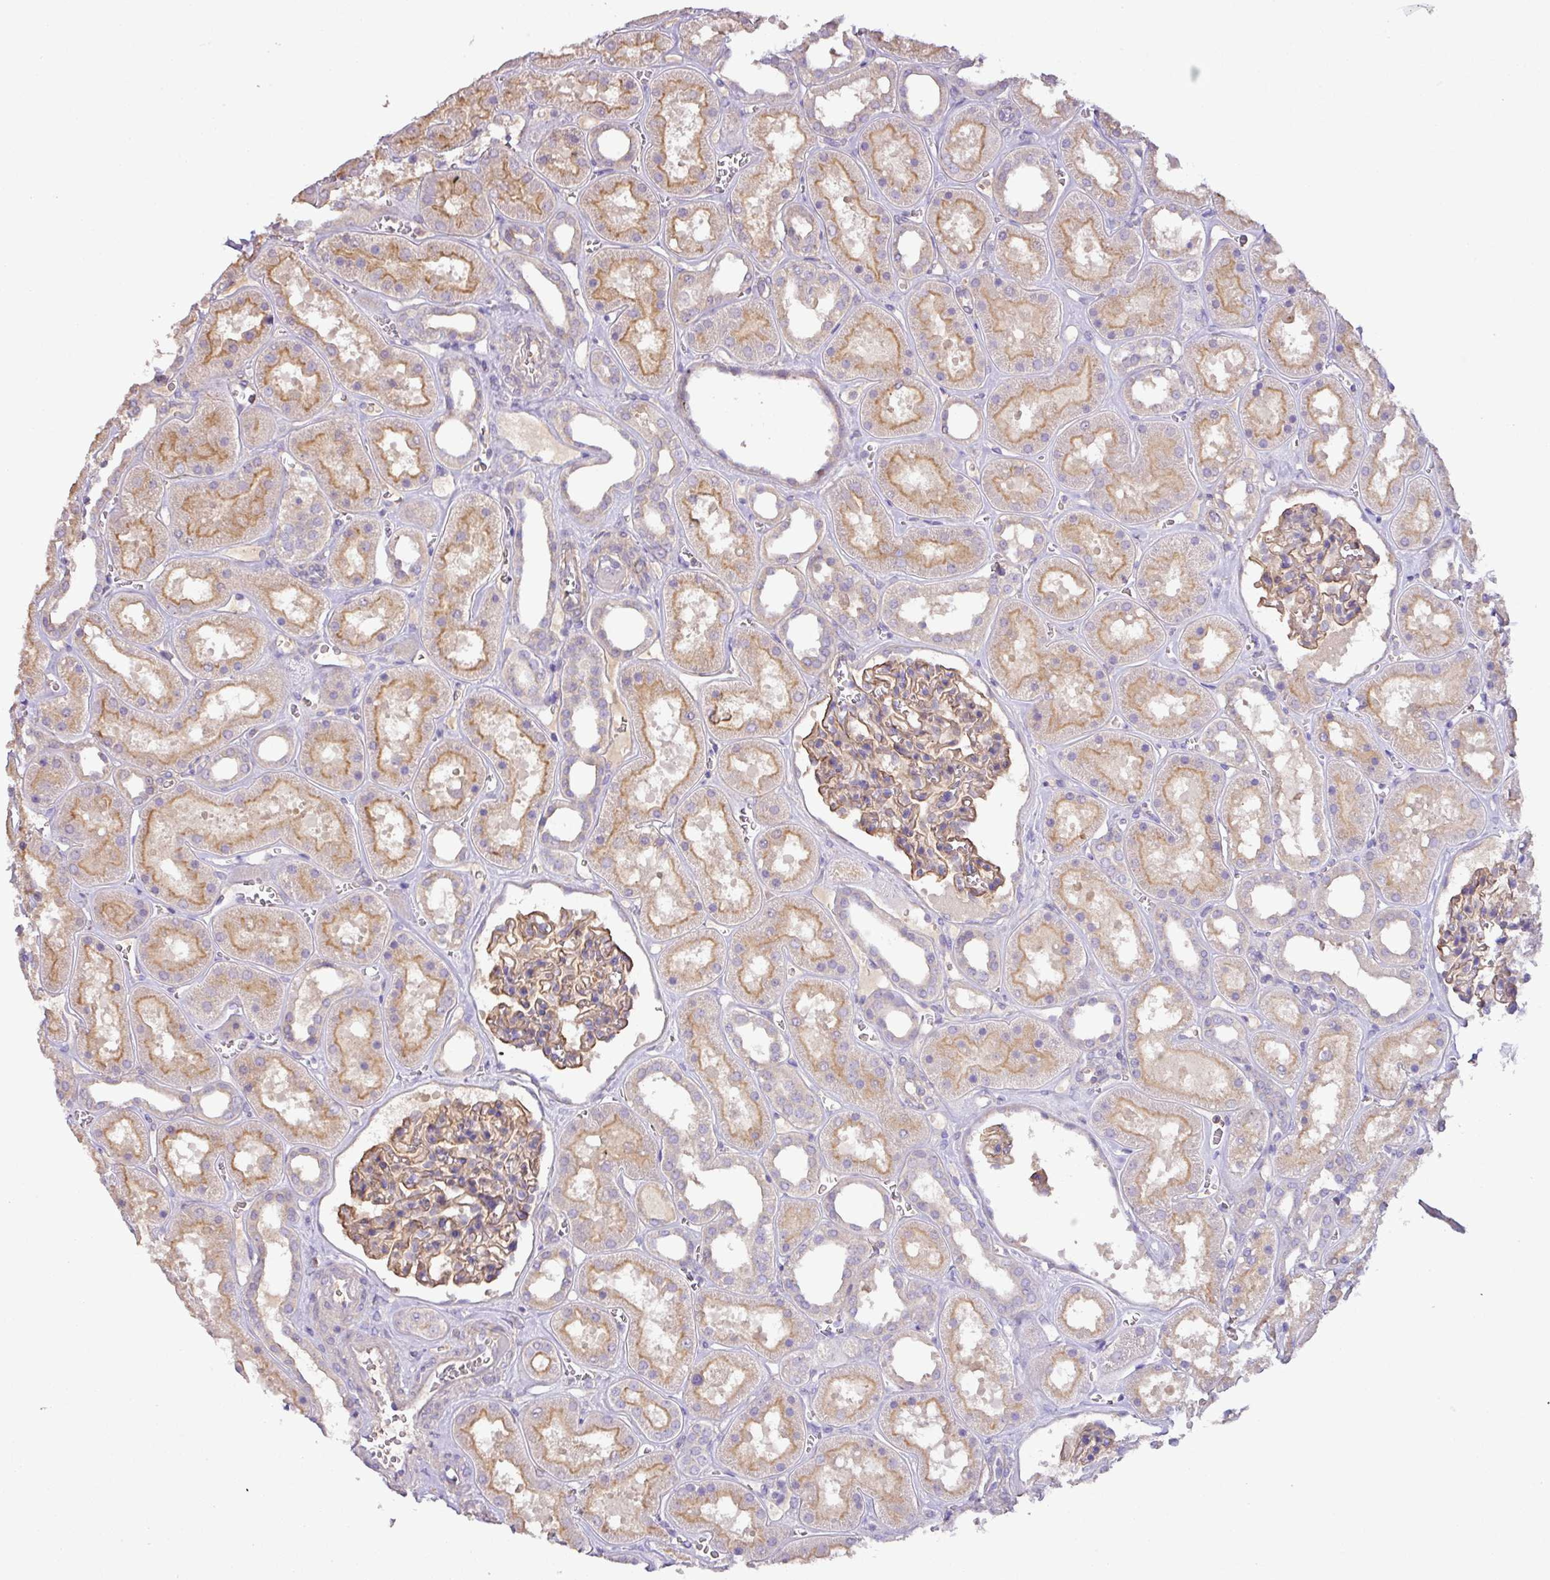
{"staining": {"intensity": "moderate", "quantity": "25%-75%", "location": "cytoplasmic/membranous"}, "tissue": "kidney", "cell_type": "Cells in glomeruli", "image_type": "normal", "snomed": [{"axis": "morphology", "description": "Normal tissue, NOS"}, {"axis": "topography", "description": "Kidney"}], "caption": "IHC micrograph of unremarkable kidney: kidney stained using immunohistochemistry shows medium levels of moderate protein expression localized specifically in the cytoplasmic/membranous of cells in glomeruli, appearing as a cytoplasmic/membranous brown color.", "gene": "AGR3", "patient": {"sex": "female", "age": 41}}